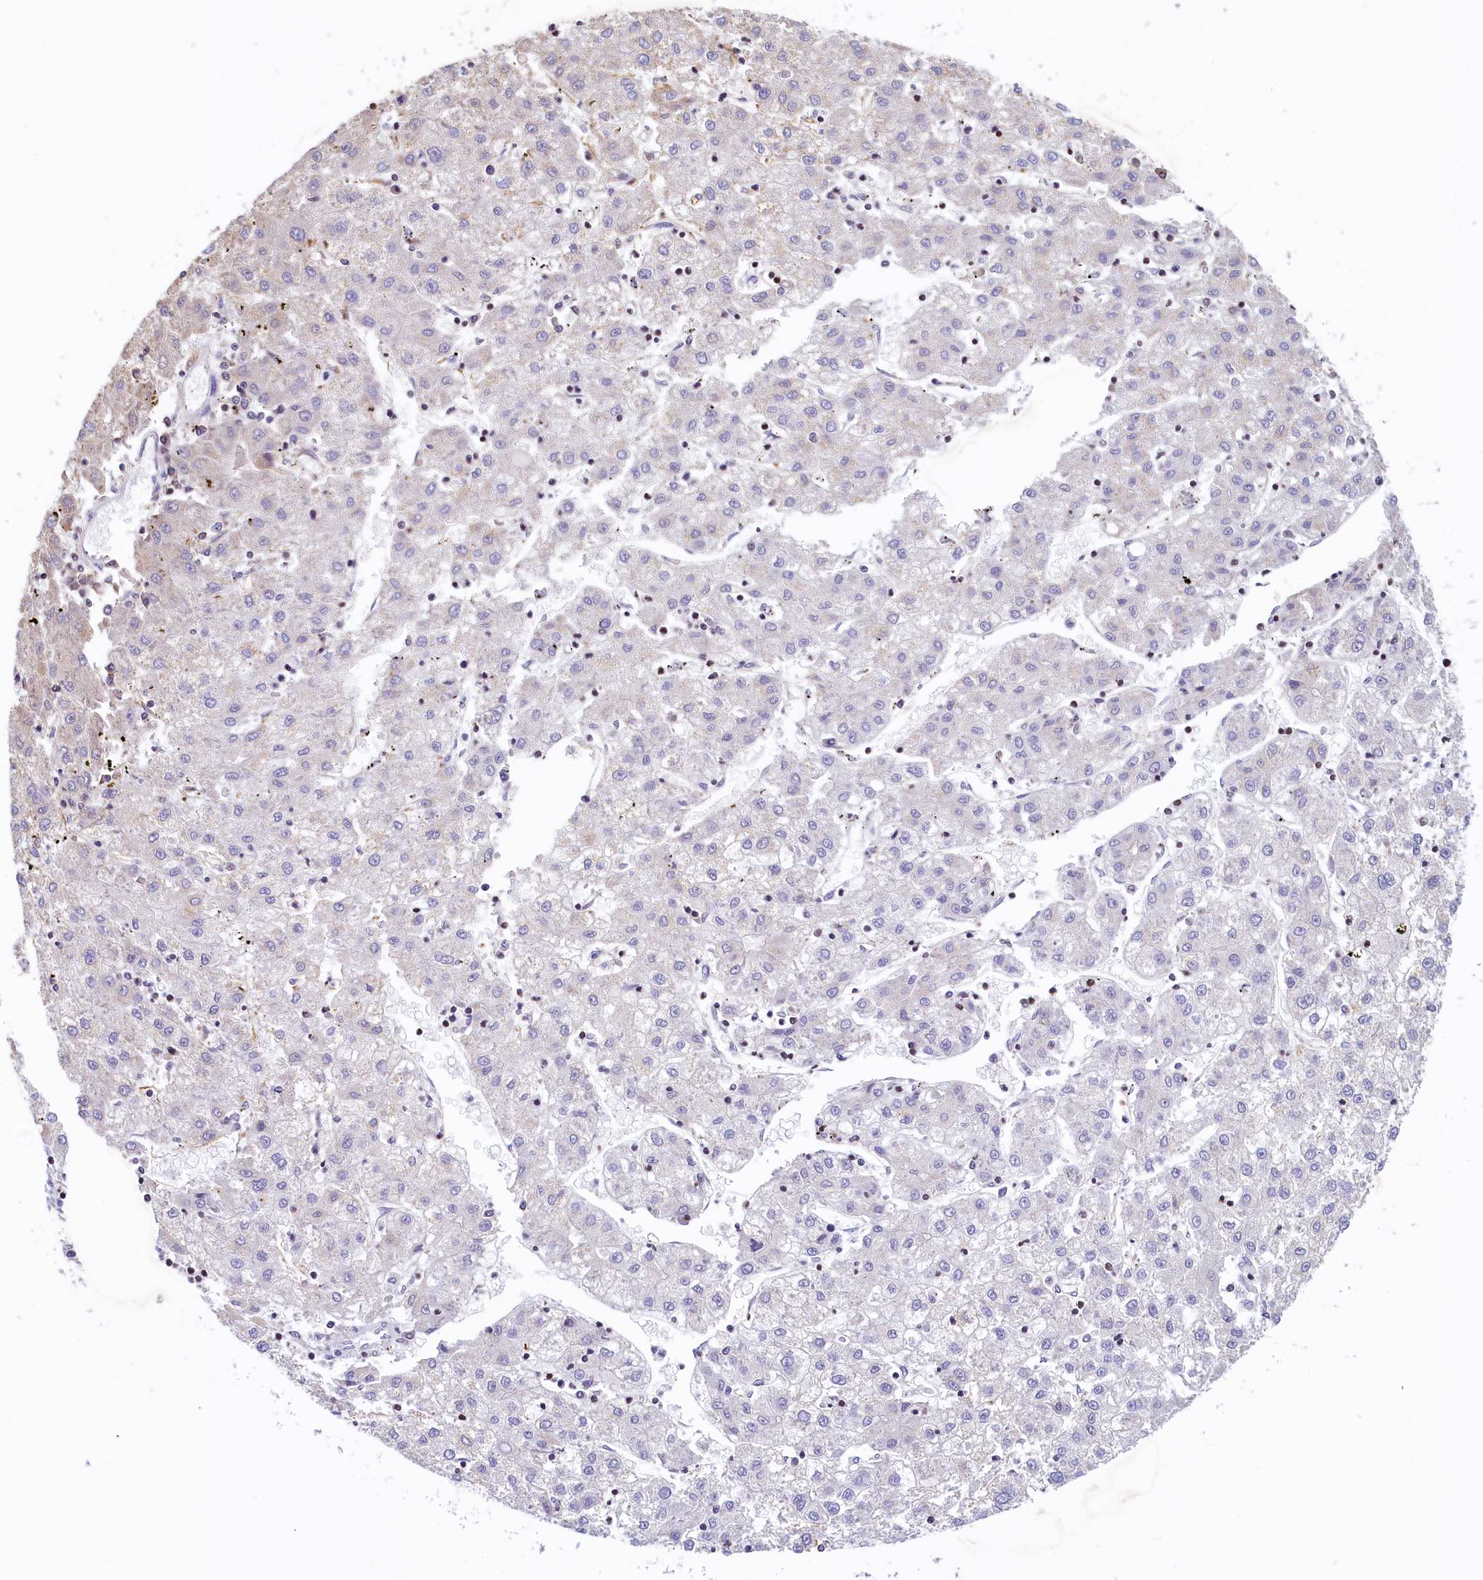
{"staining": {"intensity": "negative", "quantity": "none", "location": "none"}, "tissue": "liver cancer", "cell_type": "Tumor cells", "image_type": "cancer", "snomed": [{"axis": "morphology", "description": "Carcinoma, Hepatocellular, NOS"}, {"axis": "topography", "description": "Liver"}], "caption": "IHC micrograph of neoplastic tissue: human liver cancer stained with DAB exhibits no significant protein positivity in tumor cells.", "gene": "TRAF3IP3", "patient": {"sex": "male", "age": 72}}